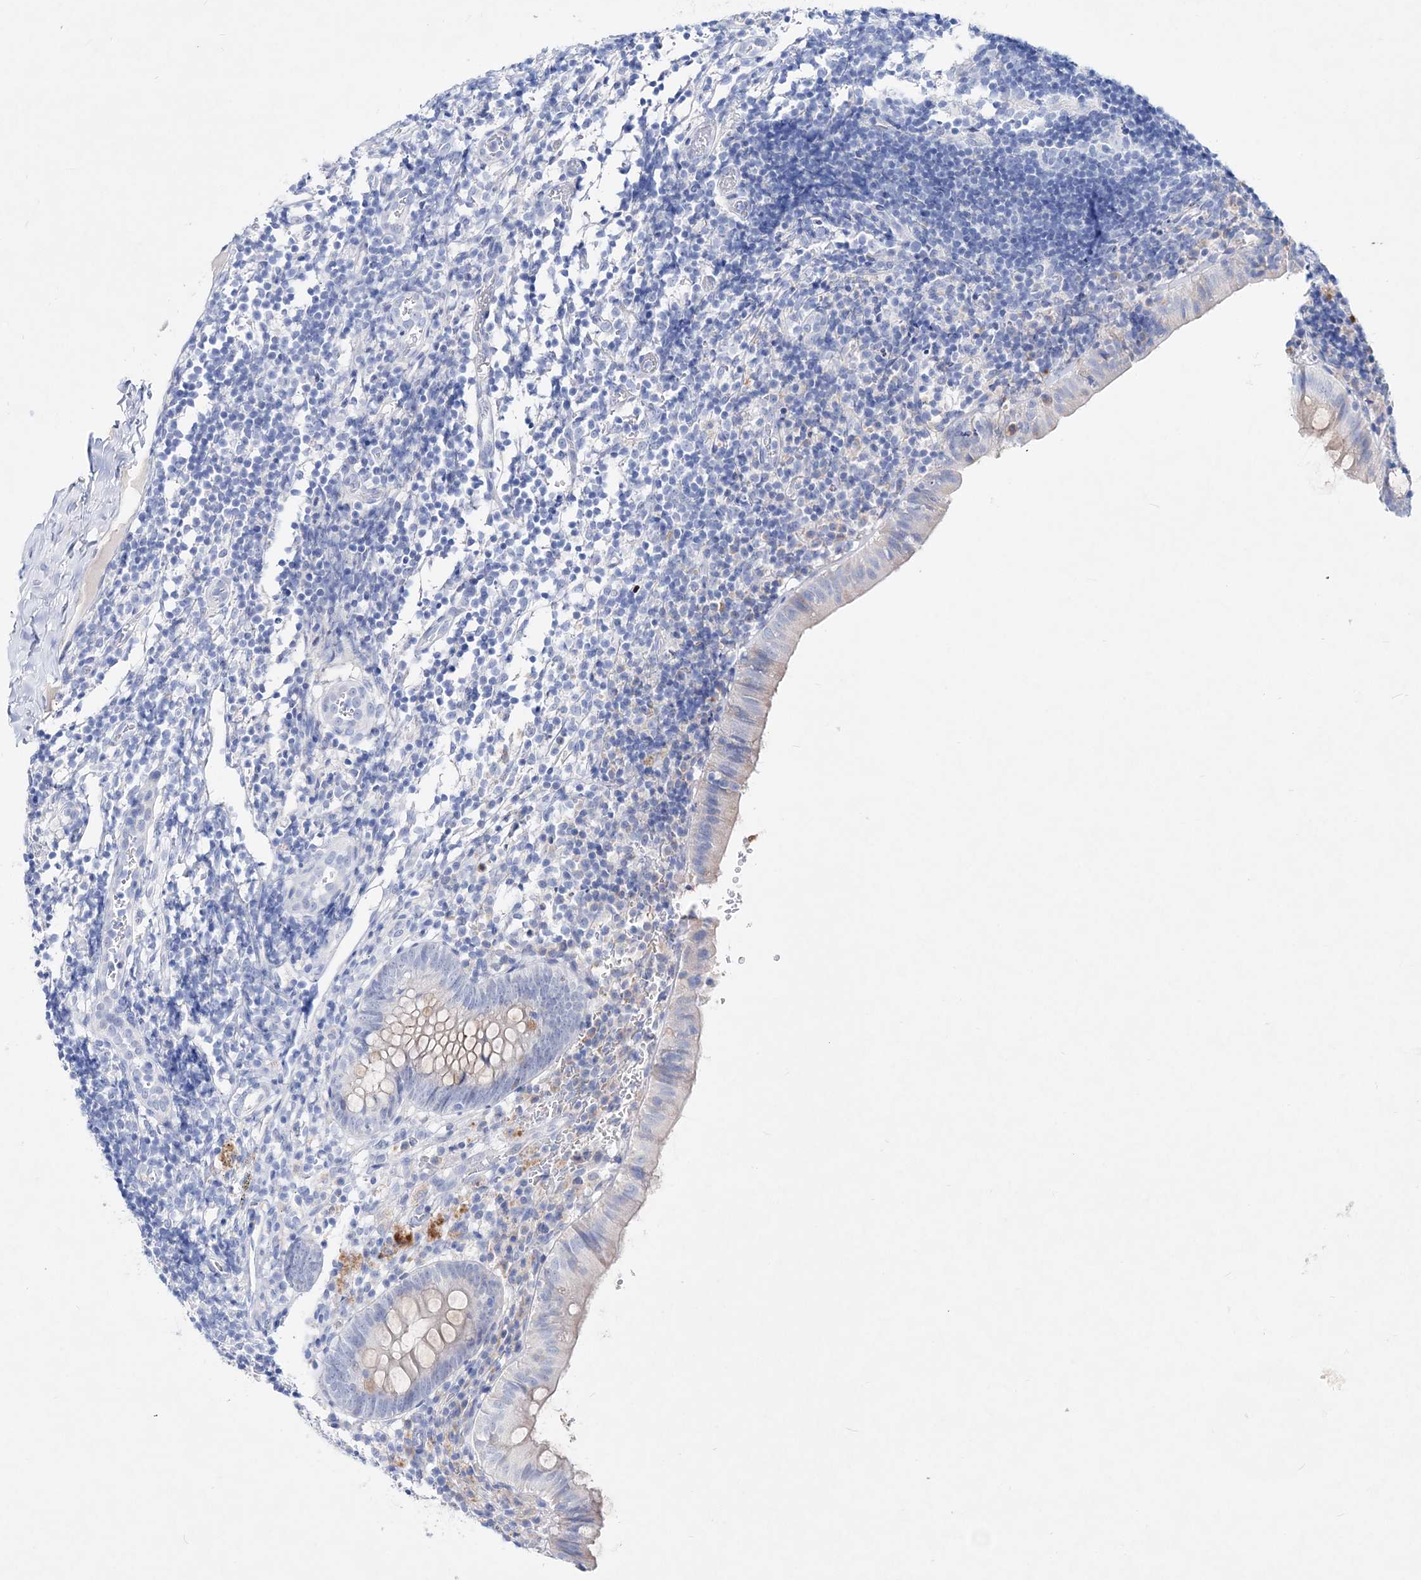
{"staining": {"intensity": "weak", "quantity": "25%-75%", "location": "cytoplasmic/membranous"}, "tissue": "appendix", "cell_type": "Glandular cells", "image_type": "normal", "snomed": [{"axis": "morphology", "description": "Normal tissue, NOS"}, {"axis": "topography", "description": "Appendix"}], "caption": "A photomicrograph of appendix stained for a protein displays weak cytoplasmic/membranous brown staining in glandular cells. (Stains: DAB (3,3'-diaminobenzidine) in brown, nuclei in blue, Microscopy: brightfield microscopy at high magnification).", "gene": "SPINK7", "patient": {"sex": "male", "age": 8}}